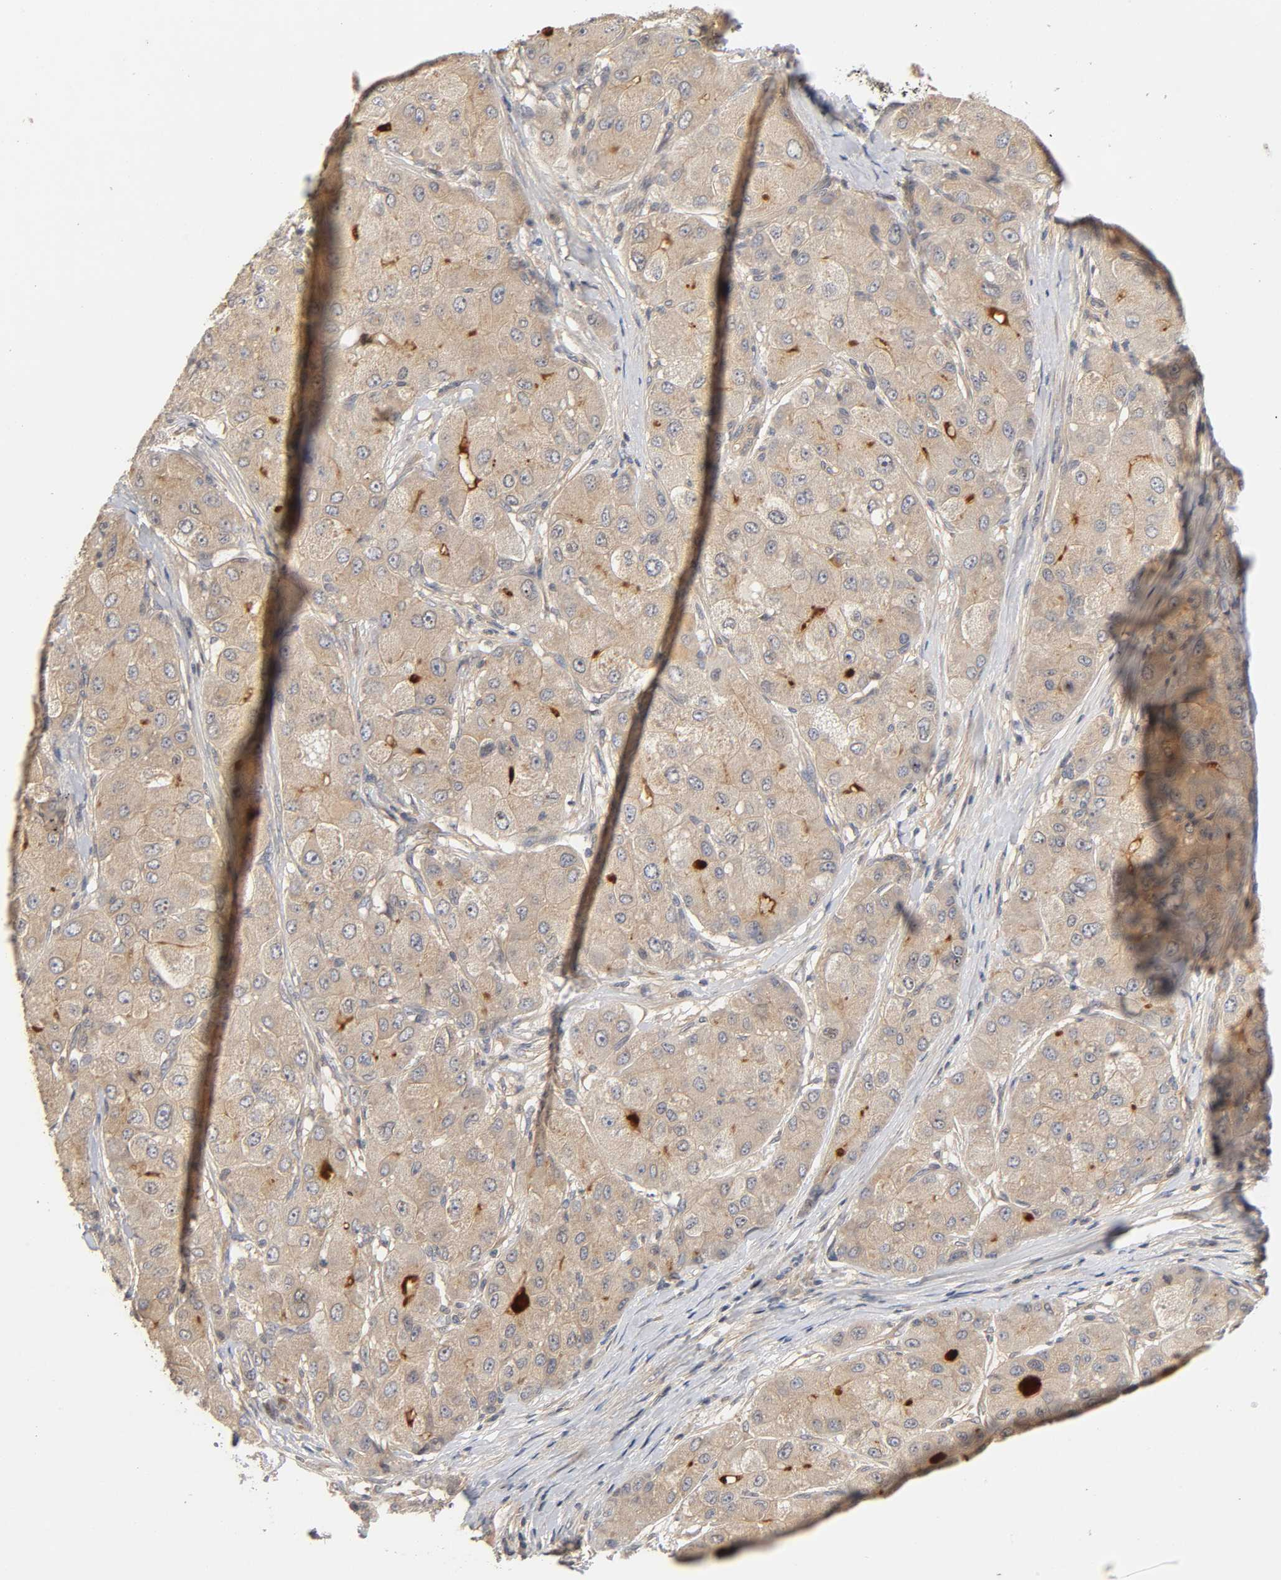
{"staining": {"intensity": "moderate", "quantity": ">75%", "location": "cytoplasmic/membranous"}, "tissue": "liver cancer", "cell_type": "Tumor cells", "image_type": "cancer", "snomed": [{"axis": "morphology", "description": "Carcinoma, Hepatocellular, NOS"}, {"axis": "topography", "description": "Liver"}], "caption": "IHC image of liver cancer (hepatocellular carcinoma) stained for a protein (brown), which displays medium levels of moderate cytoplasmic/membranous staining in approximately >75% of tumor cells.", "gene": "CPB2", "patient": {"sex": "male", "age": 80}}